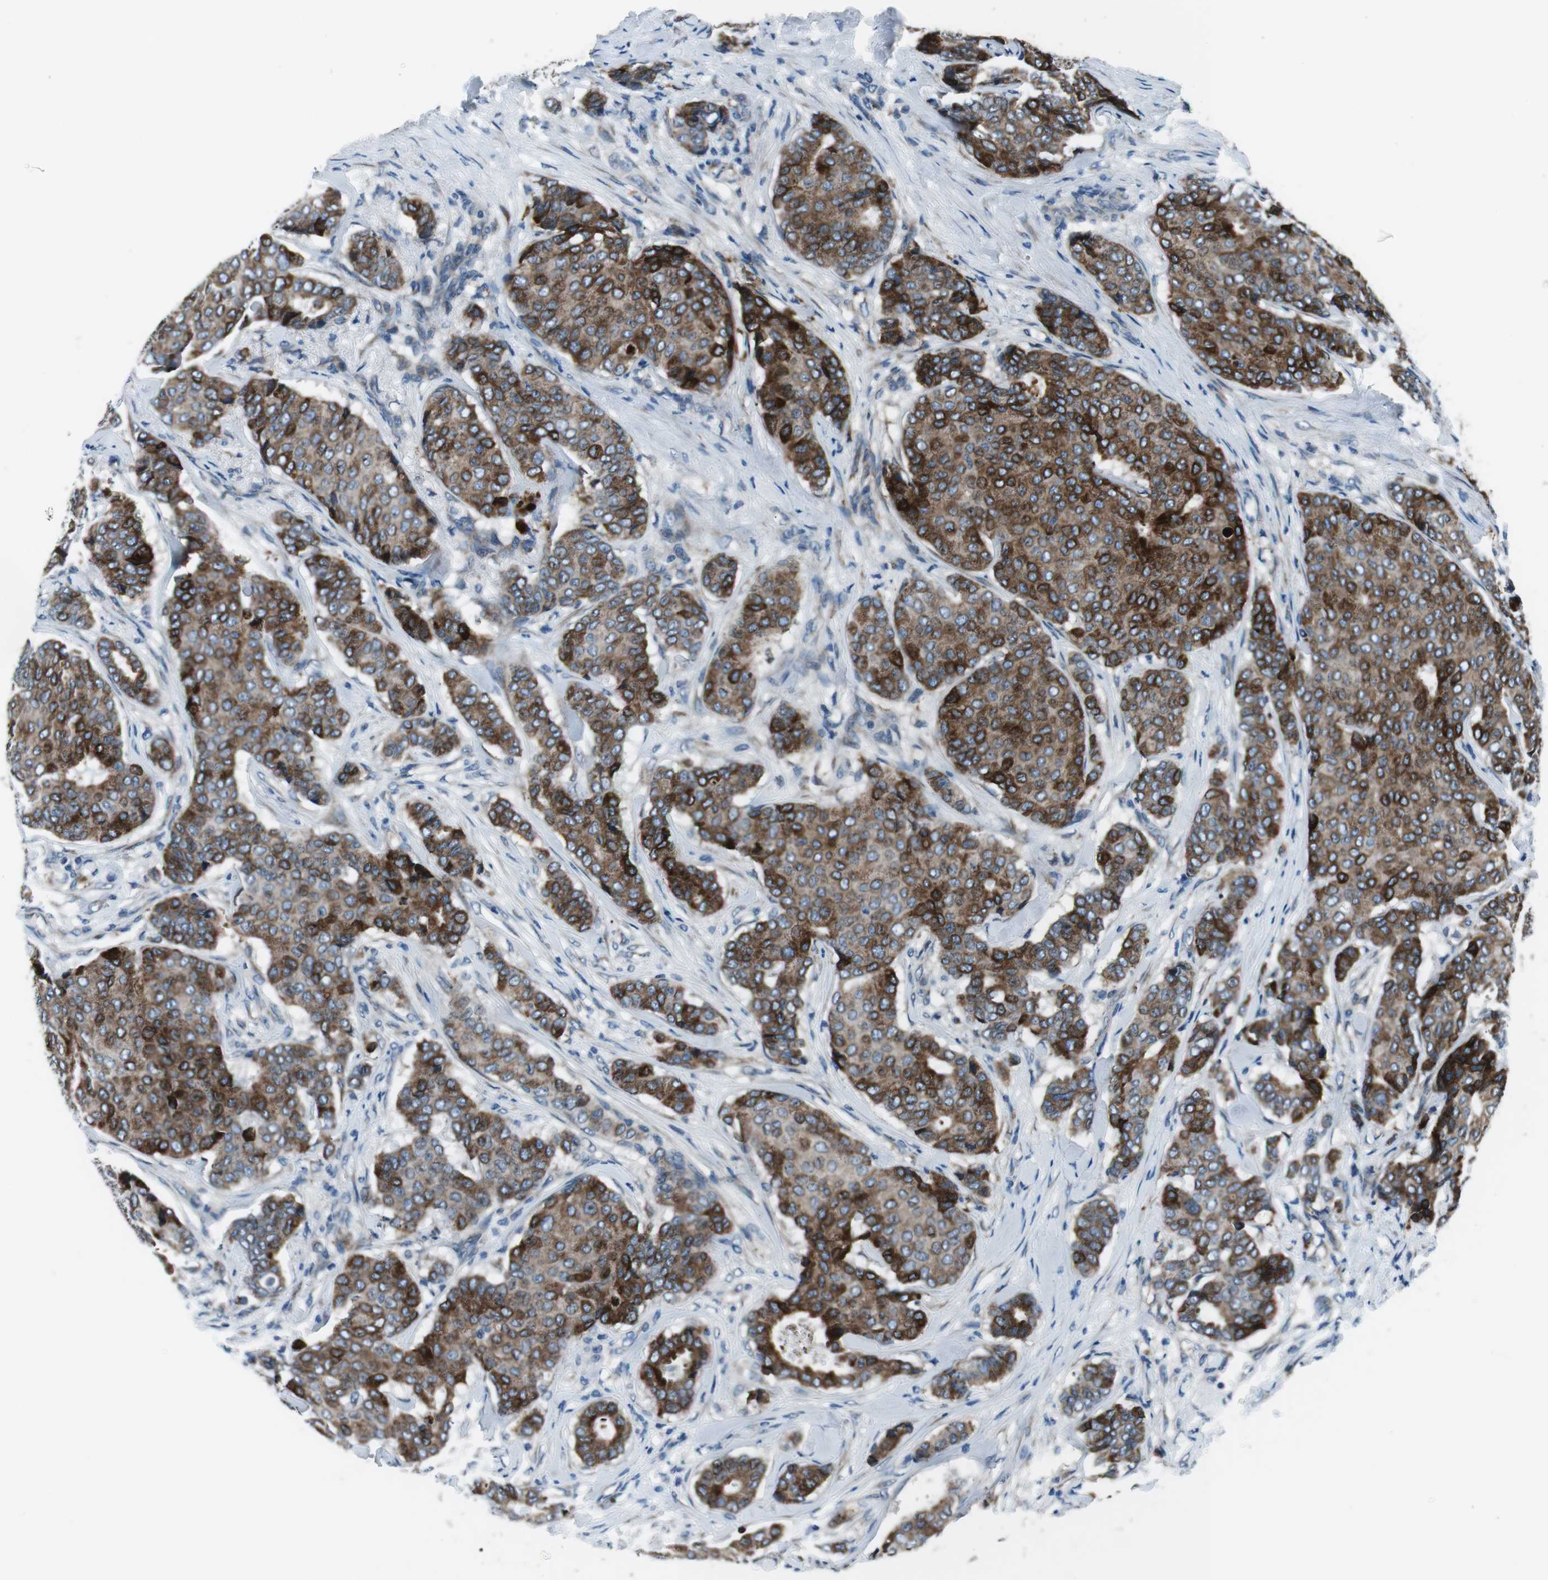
{"staining": {"intensity": "moderate", "quantity": ">75%", "location": "cytoplasmic/membranous"}, "tissue": "breast cancer", "cell_type": "Tumor cells", "image_type": "cancer", "snomed": [{"axis": "morphology", "description": "Duct carcinoma"}, {"axis": "topography", "description": "Breast"}], "caption": "Moderate cytoplasmic/membranous protein expression is identified in approximately >75% of tumor cells in breast cancer (infiltrating ductal carcinoma). (DAB (3,3'-diaminobenzidine) IHC, brown staining for protein, blue staining for nuclei).", "gene": "NUCB2", "patient": {"sex": "female", "age": 75}}